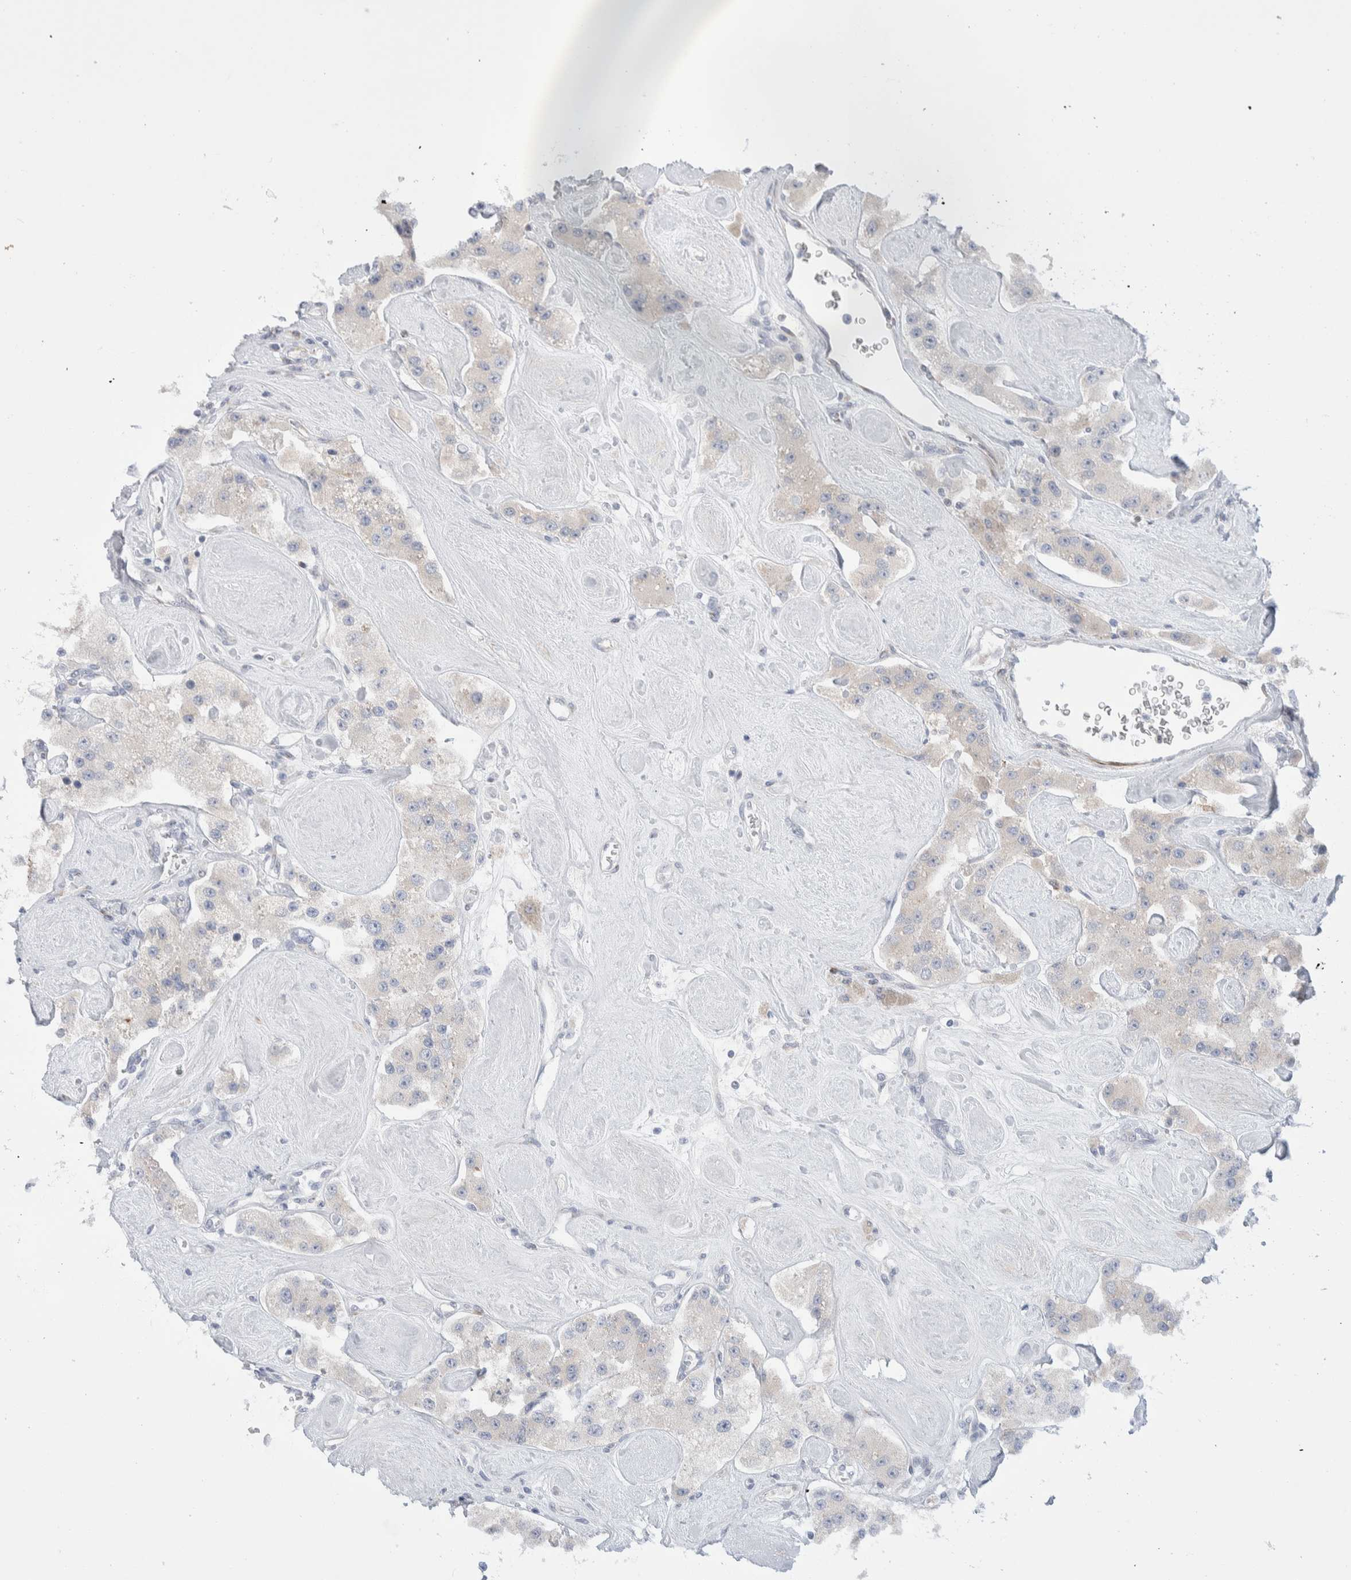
{"staining": {"intensity": "weak", "quantity": "<25%", "location": "cytoplasmic/membranous"}, "tissue": "carcinoid", "cell_type": "Tumor cells", "image_type": "cancer", "snomed": [{"axis": "morphology", "description": "Carcinoid, malignant, NOS"}, {"axis": "topography", "description": "Pancreas"}], "caption": "Tumor cells show no significant protein expression in carcinoid.", "gene": "C1orf112", "patient": {"sex": "male", "age": 41}}